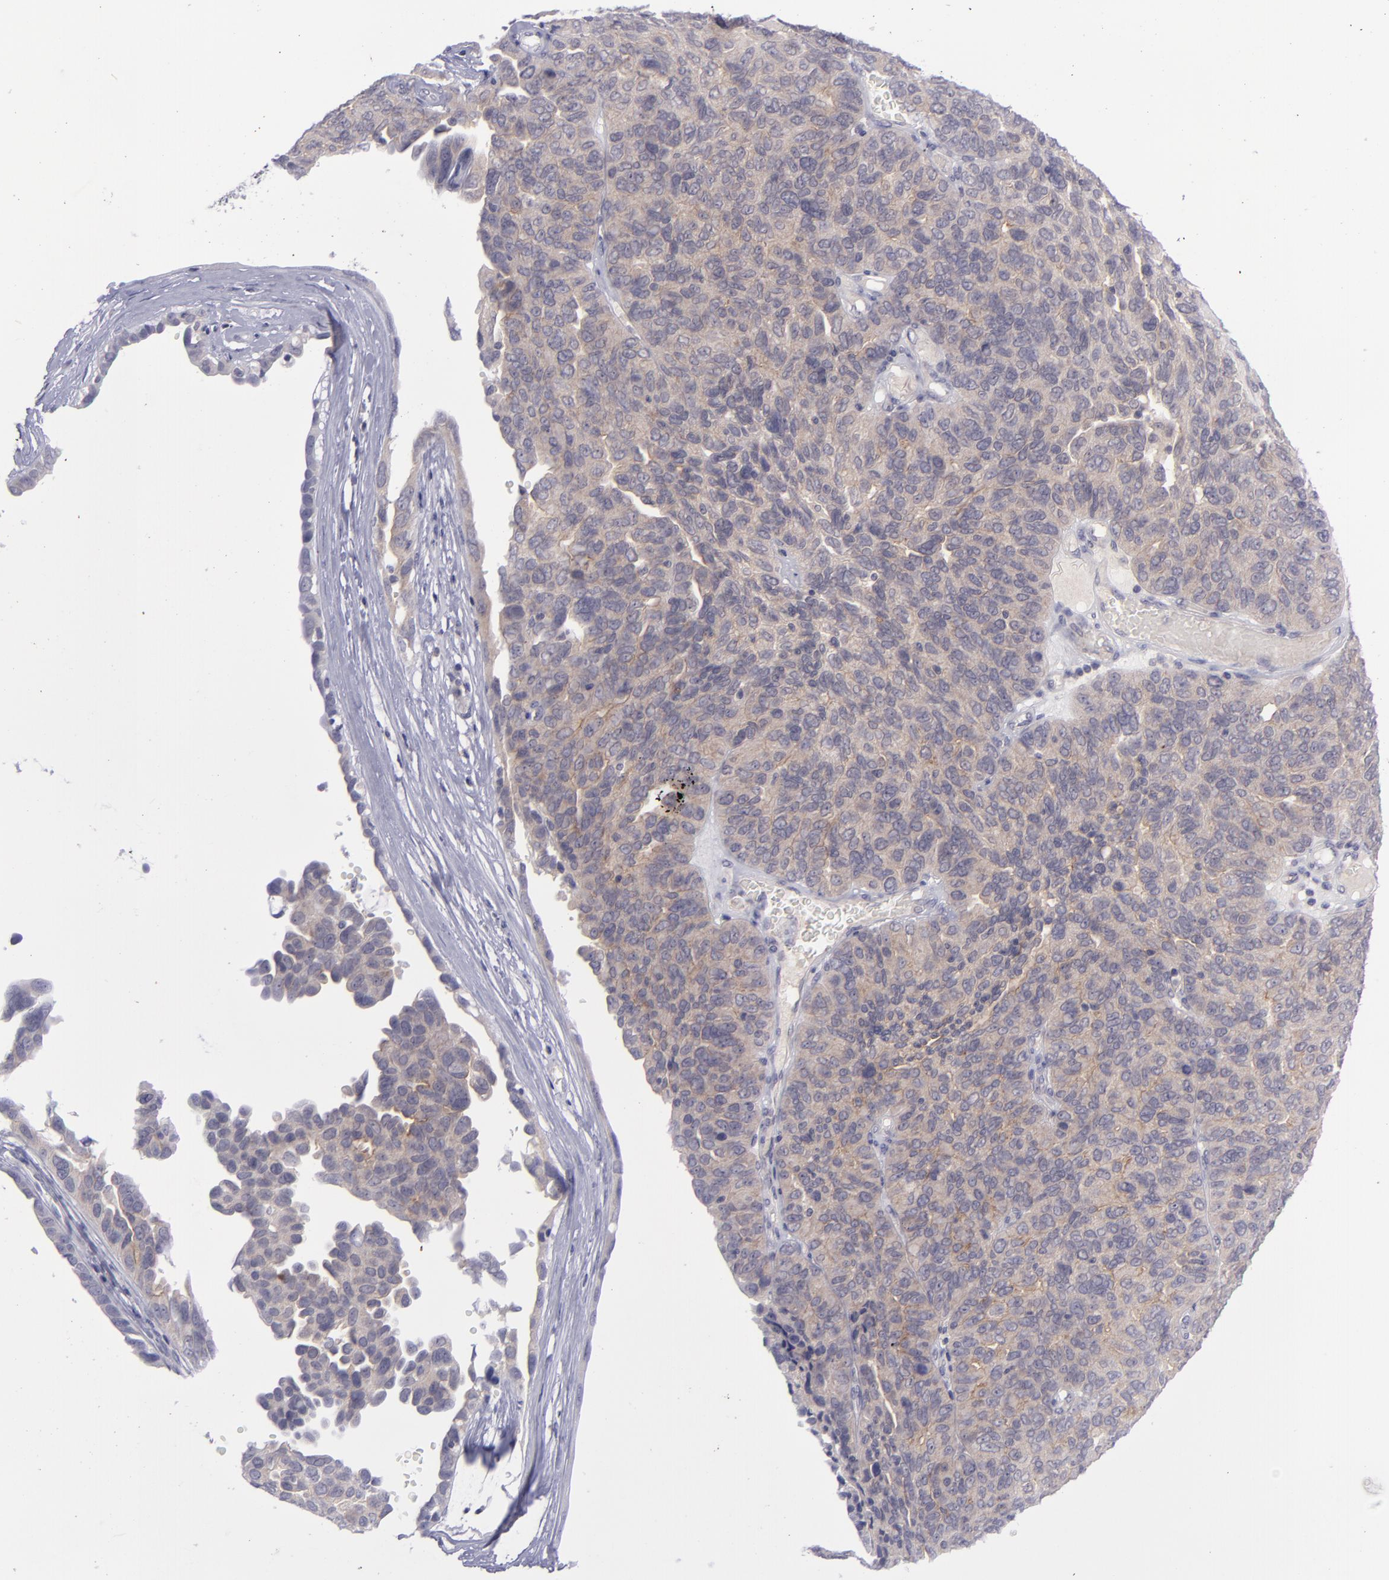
{"staining": {"intensity": "moderate", "quantity": "25%-75%", "location": "cytoplasmic/membranous"}, "tissue": "ovarian cancer", "cell_type": "Tumor cells", "image_type": "cancer", "snomed": [{"axis": "morphology", "description": "Cystadenocarcinoma, serous, NOS"}, {"axis": "topography", "description": "Ovary"}], "caption": "A histopathology image of ovarian cancer (serous cystadenocarcinoma) stained for a protein shows moderate cytoplasmic/membranous brown staining in tumor cells.", "gene": "EVPL", "patient": {"sex": "female", "age": 64}}